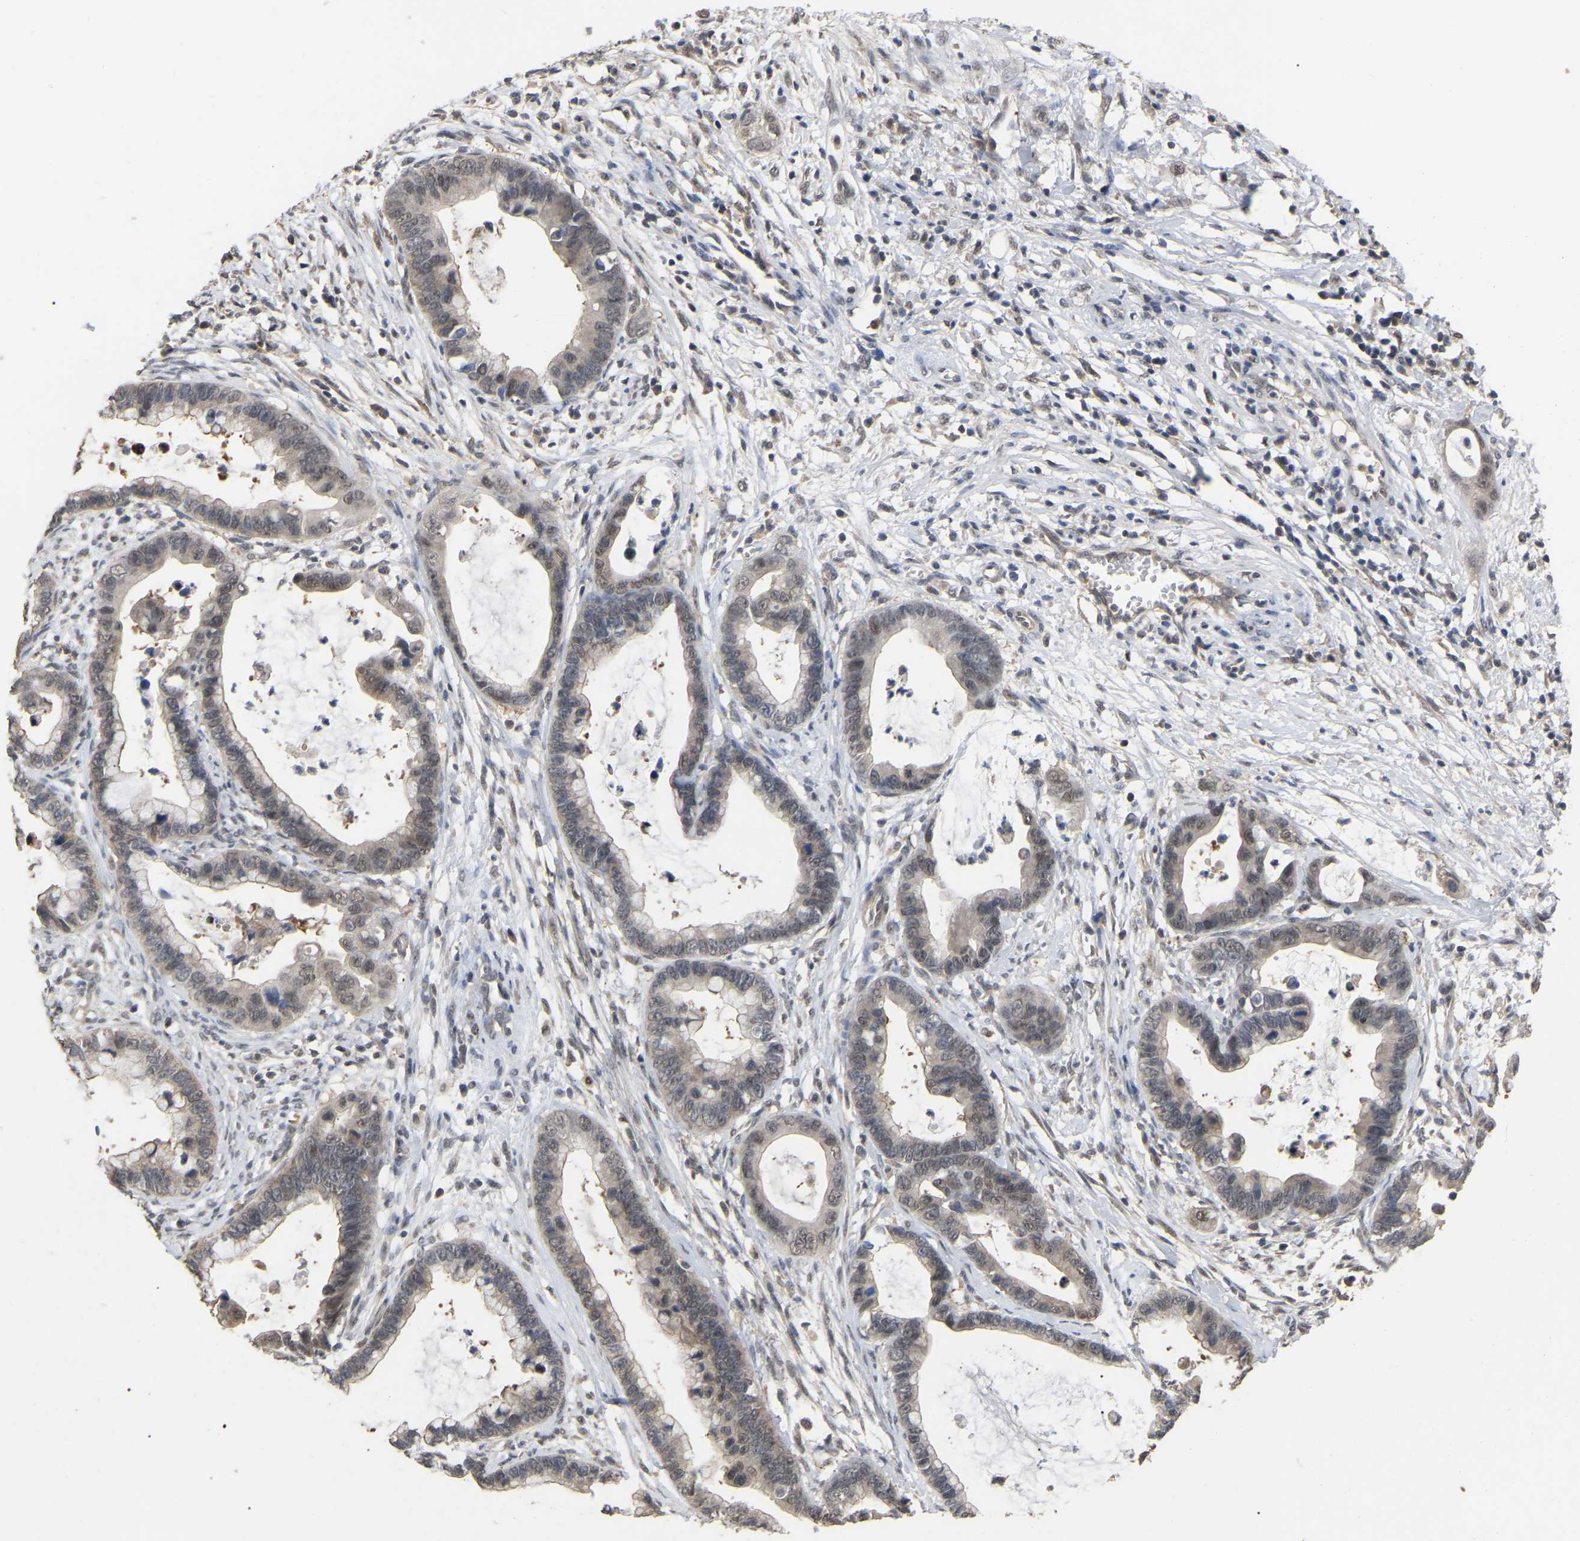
{"staining": {"intensity": "weak", "quantity": ">75%", "location": "cytoplasmic/membranous"}, "tissue": "cervical cancer", "cell_type": "Tumor cells", "image_type": "cancer", "snomed": [{"axis": "morphology", "description": "Adenocarcinoma, NOS"}, {"axis": "topography", "description": "Cervix"}], "caption": "This image shows cervical cancer (adenocarcinoma) stained with immunohistochemistry (IHC) to label a protein in brown. The cytoplasmic/membranous of tumor cells show weak positivity for the protein. Nuclei are counter-stained blue.", "gene": "JAZF1", "patient": {"sex": "female", "age": 44}}